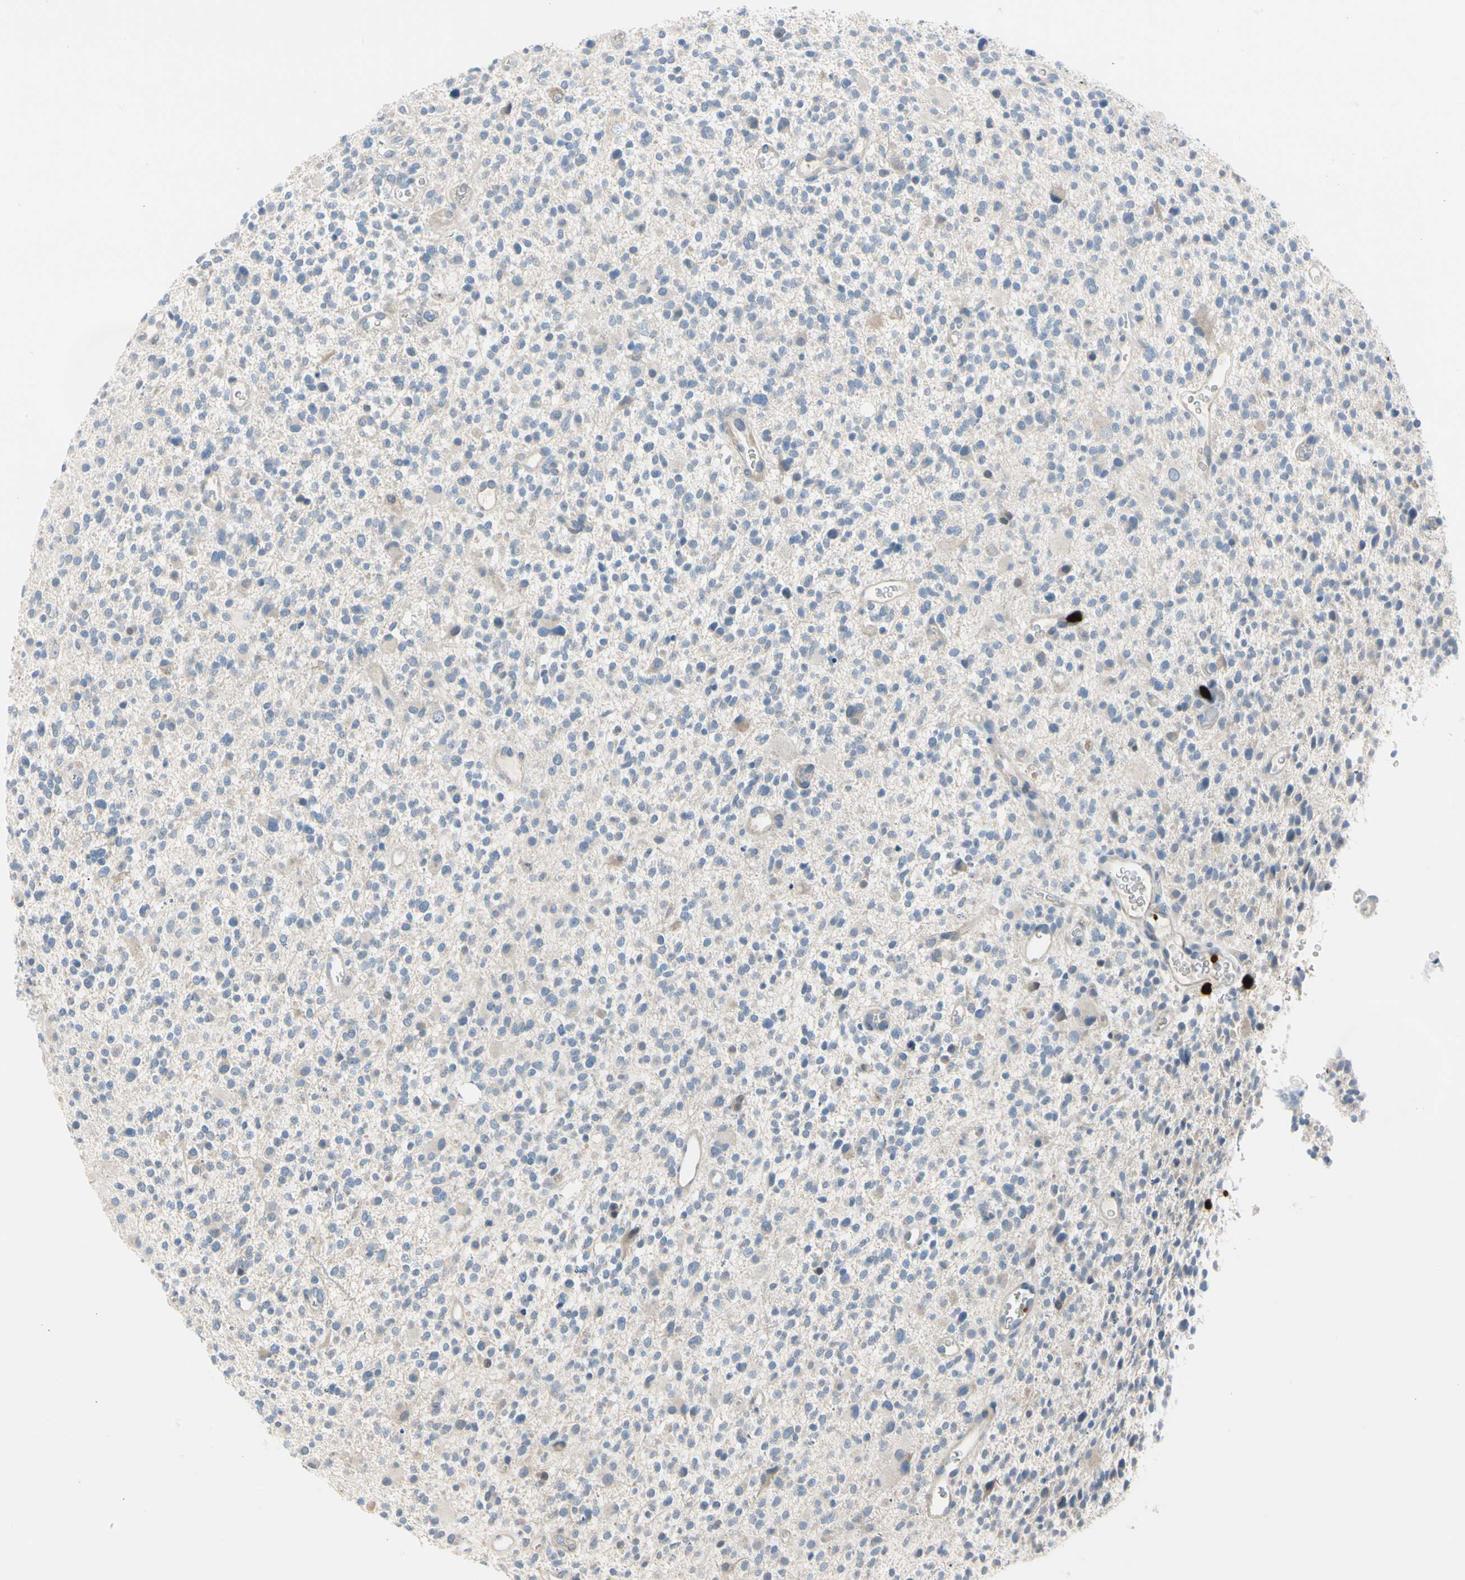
{"staining": {"intensity": "weak", "quantity": "<25%", "location": "cytoplasmic/membranous"}, "tissue": "glioma", "cell_type": "Tumor cells", "image_type": "cancer", "snomed": [{"axis": "morphology", "description": "Glioma, malignant, High grade"}, {"axis": "topography", "description": "Brain"}], "caption": "An immunohistochemistry micrograph of malignant high-grade glioma is shown. There is no staining in tumor cells of malignant high-grade glioma. (Immunohistochemistry, brightfield microscopy, high magnification).", "gene": "TRAF5", "patient": {"sex": "male", "age": 48}}